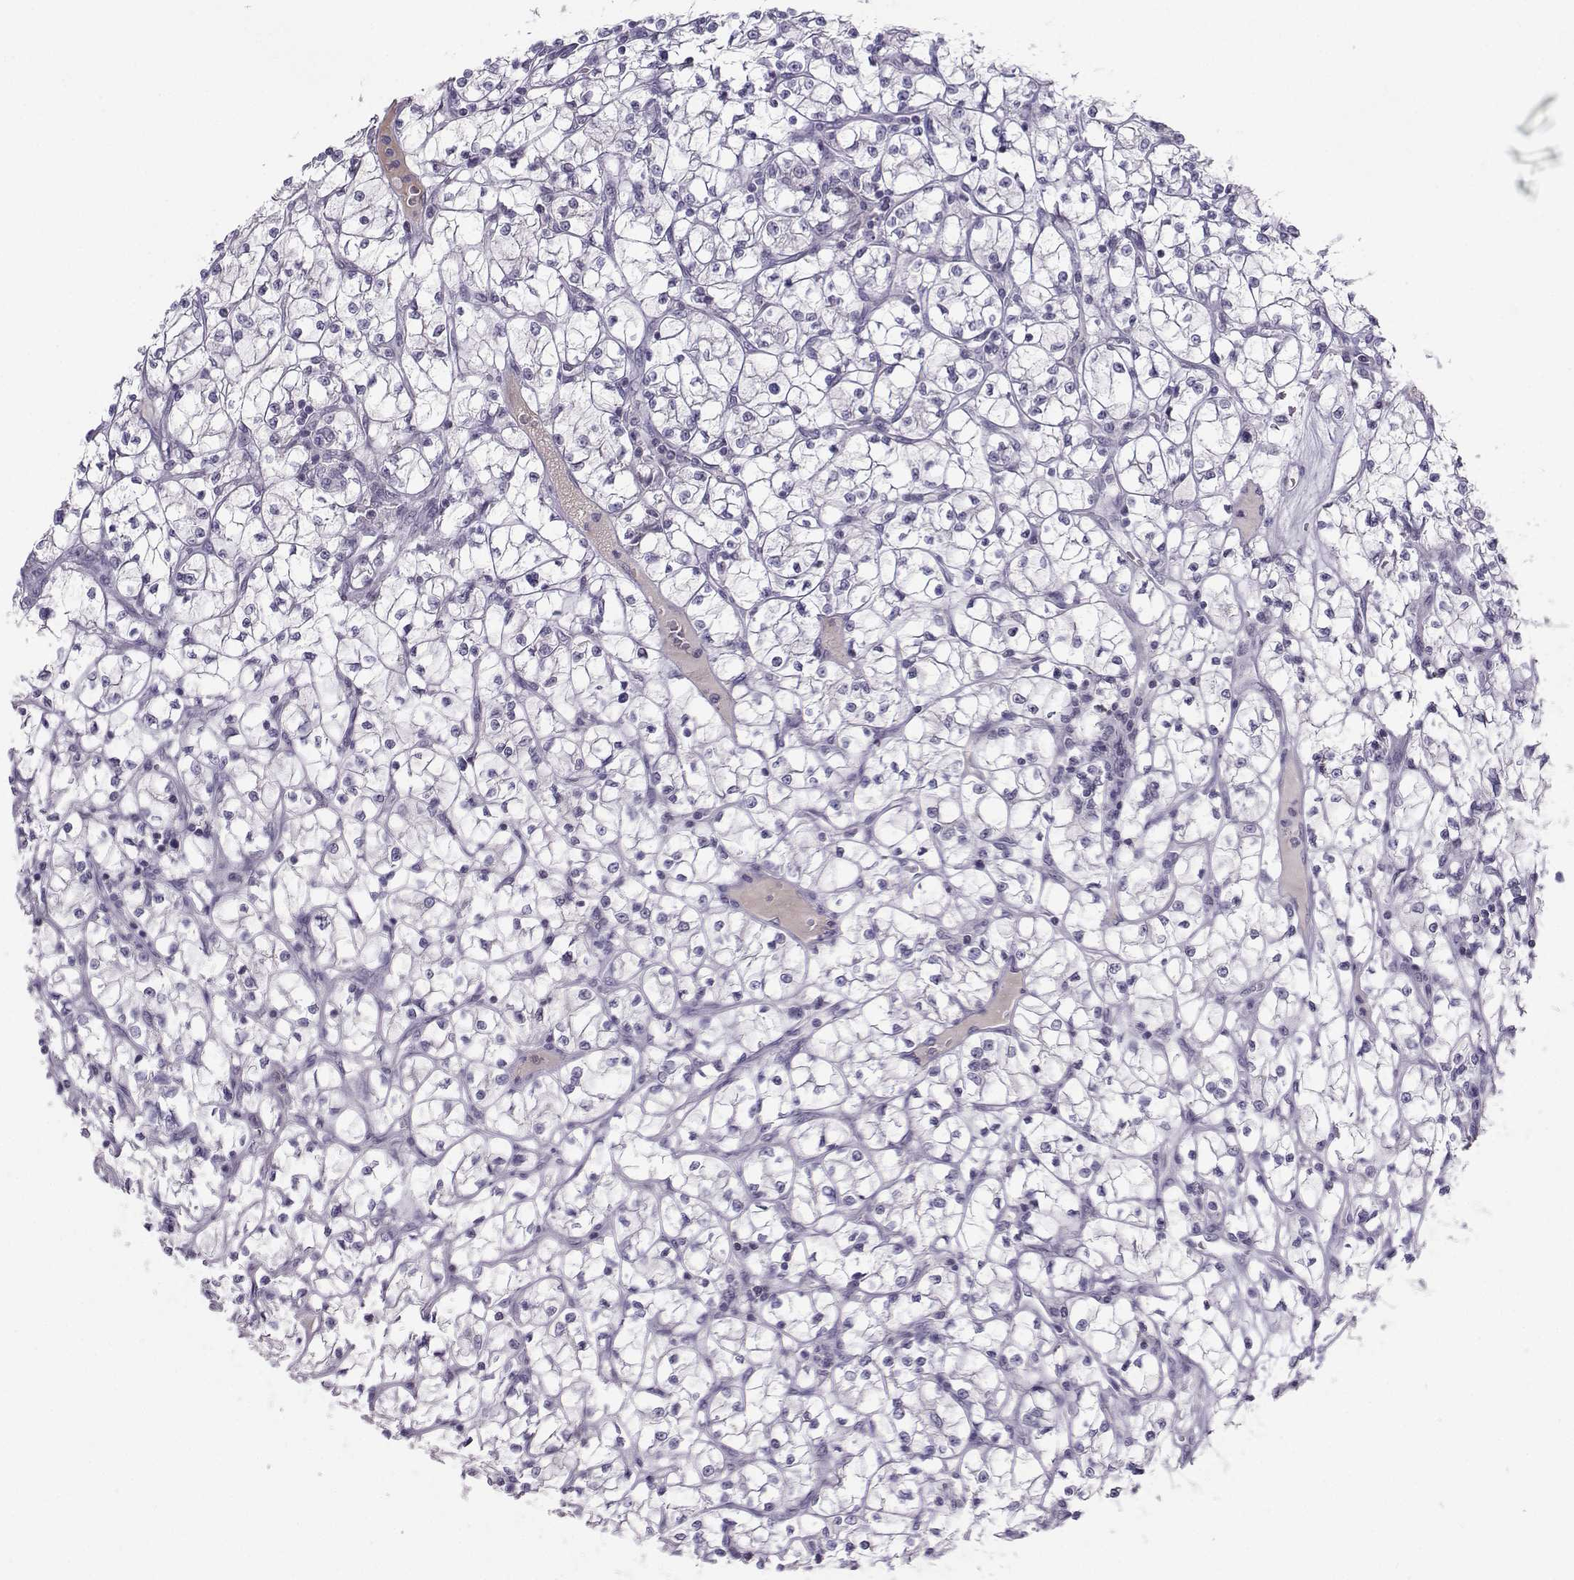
{"staining": {"intensity": "negative", "quantity": "none", "location": "none"}, "tissue": "renal cancer", "cell_type": "Tumor cells", "image_type": "cancer", "snomed": [{"axis": "morphology", "description": "Adenocarcinoma, NOS"}, {"axis": "topography", "description": "Kidney"}], "caption": "There is no significant positivity in tumor cells of adenocarcinoma (renal).", "gene": "LHX1", "patient": {"sex": "female", "age": 64}}